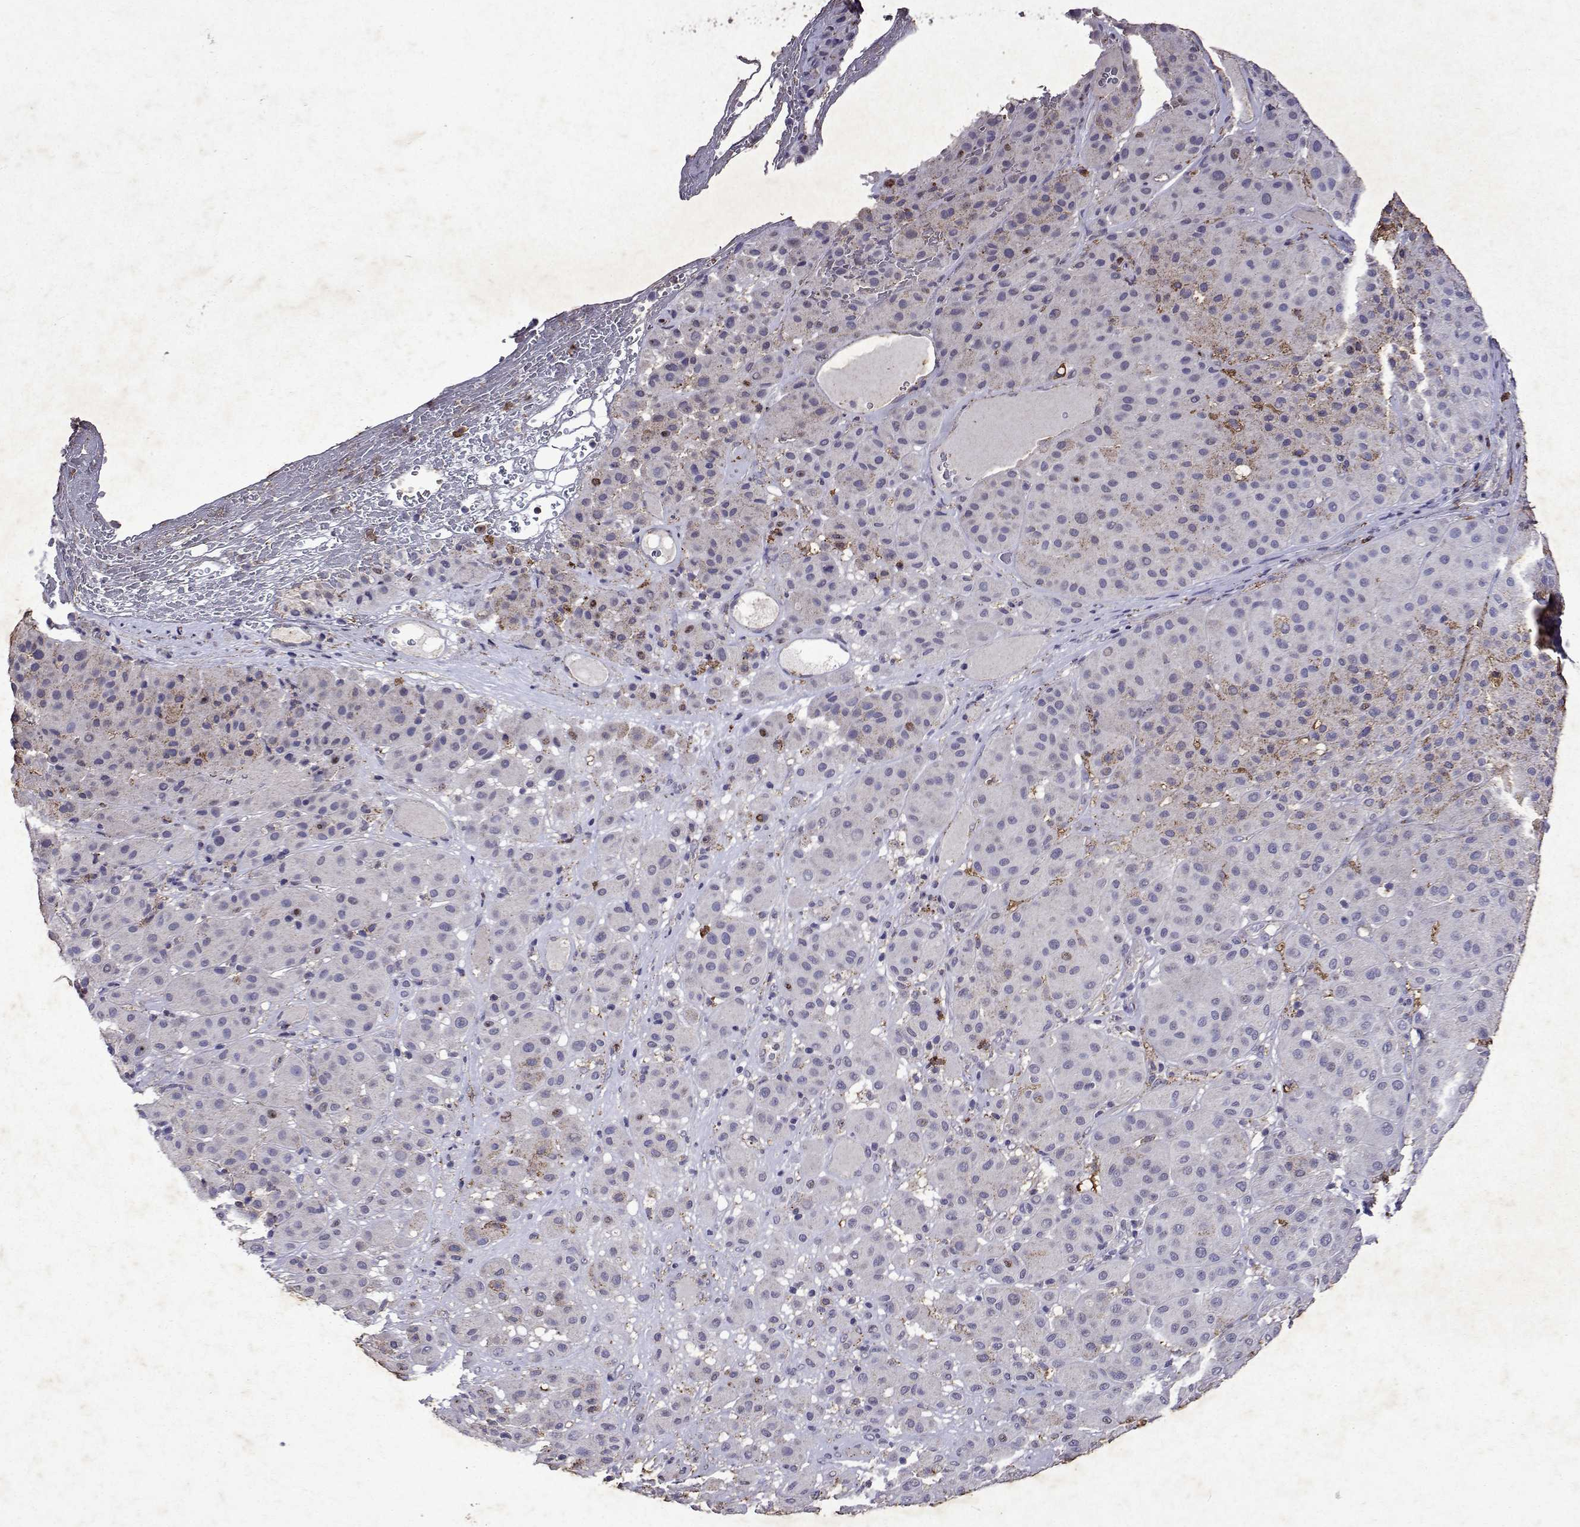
{"staining": {"intensity": "weak", "quantity": "<25%", "location": "cytoplasmic/membranous"}, "tissue": "melanoma", "cell_type": "Tumor cells", "image_type": "cancer", "snomed": [{"axis": "morphology", "description": "Malignant melanoma, Metastatic site"}, {"axis": "topography", "description": "Smooth muscle"}], "caption": "Immunohistochemical staining of malignant melanoma (metastatic site) exhibits no significant expression in tumor cells.", "gene": "DUSP28", "patient": {"sex": "male", "age": 41}}